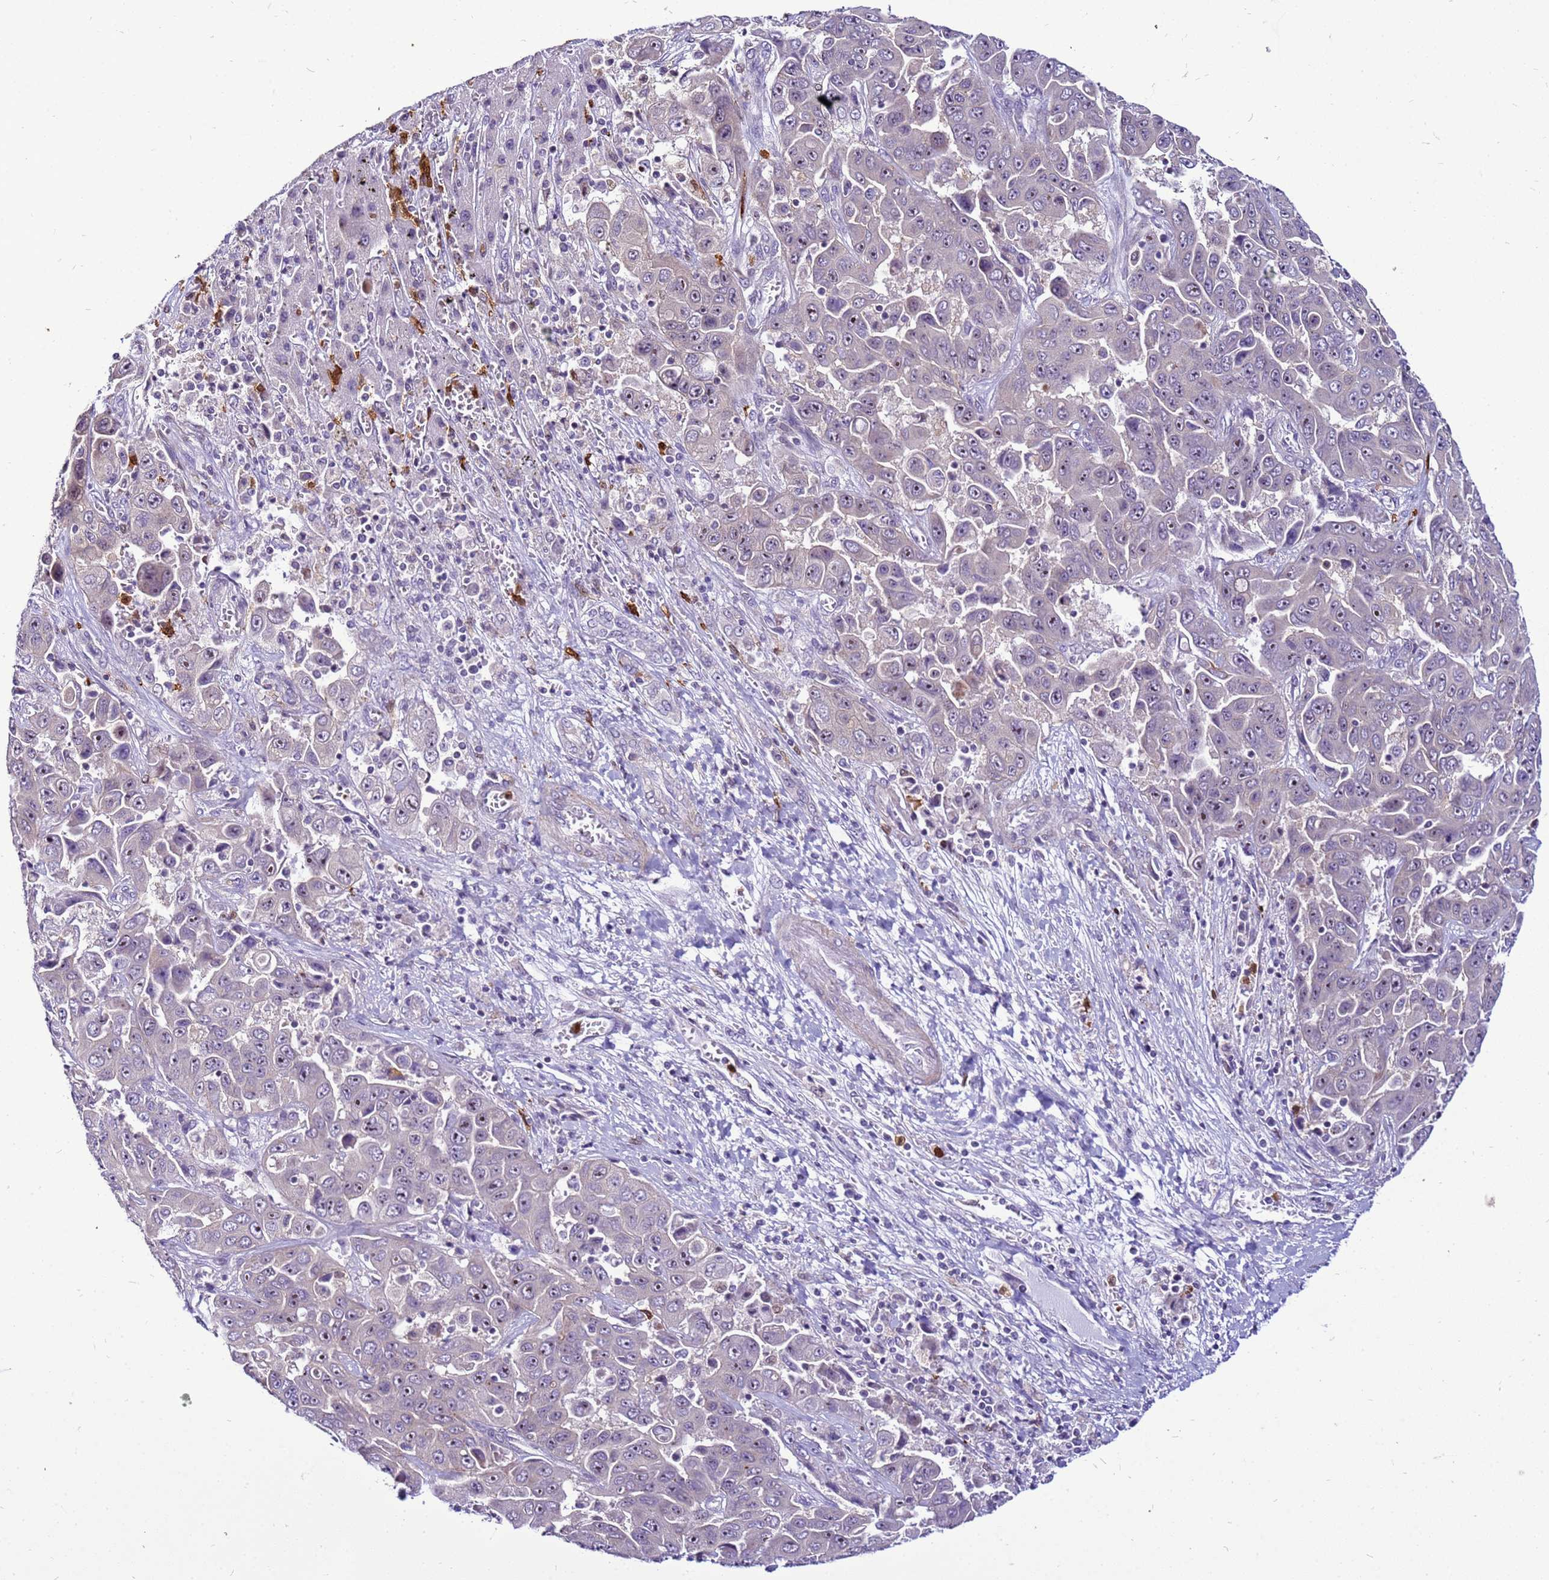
{"staining": {"intensity": "moderate", "quantity": "25%-75%", "location": "nuclear"}, "tissue": "liver cancer", "cell_type": "Tumor cells", "image_type": "cancer", "snomed": [{"axis": "morphology", "description": "Cholangiocarcinoma"}, {"axis": "topography", "description": "Liver"}], "caption": "This is a photomicrograph of immunohistochemistry staining of liver cancer, which shows moderate expression in the nuclear of tumor cells.", "gene": "VPS4B", "patient": {"sex": "female", "age": 52}}